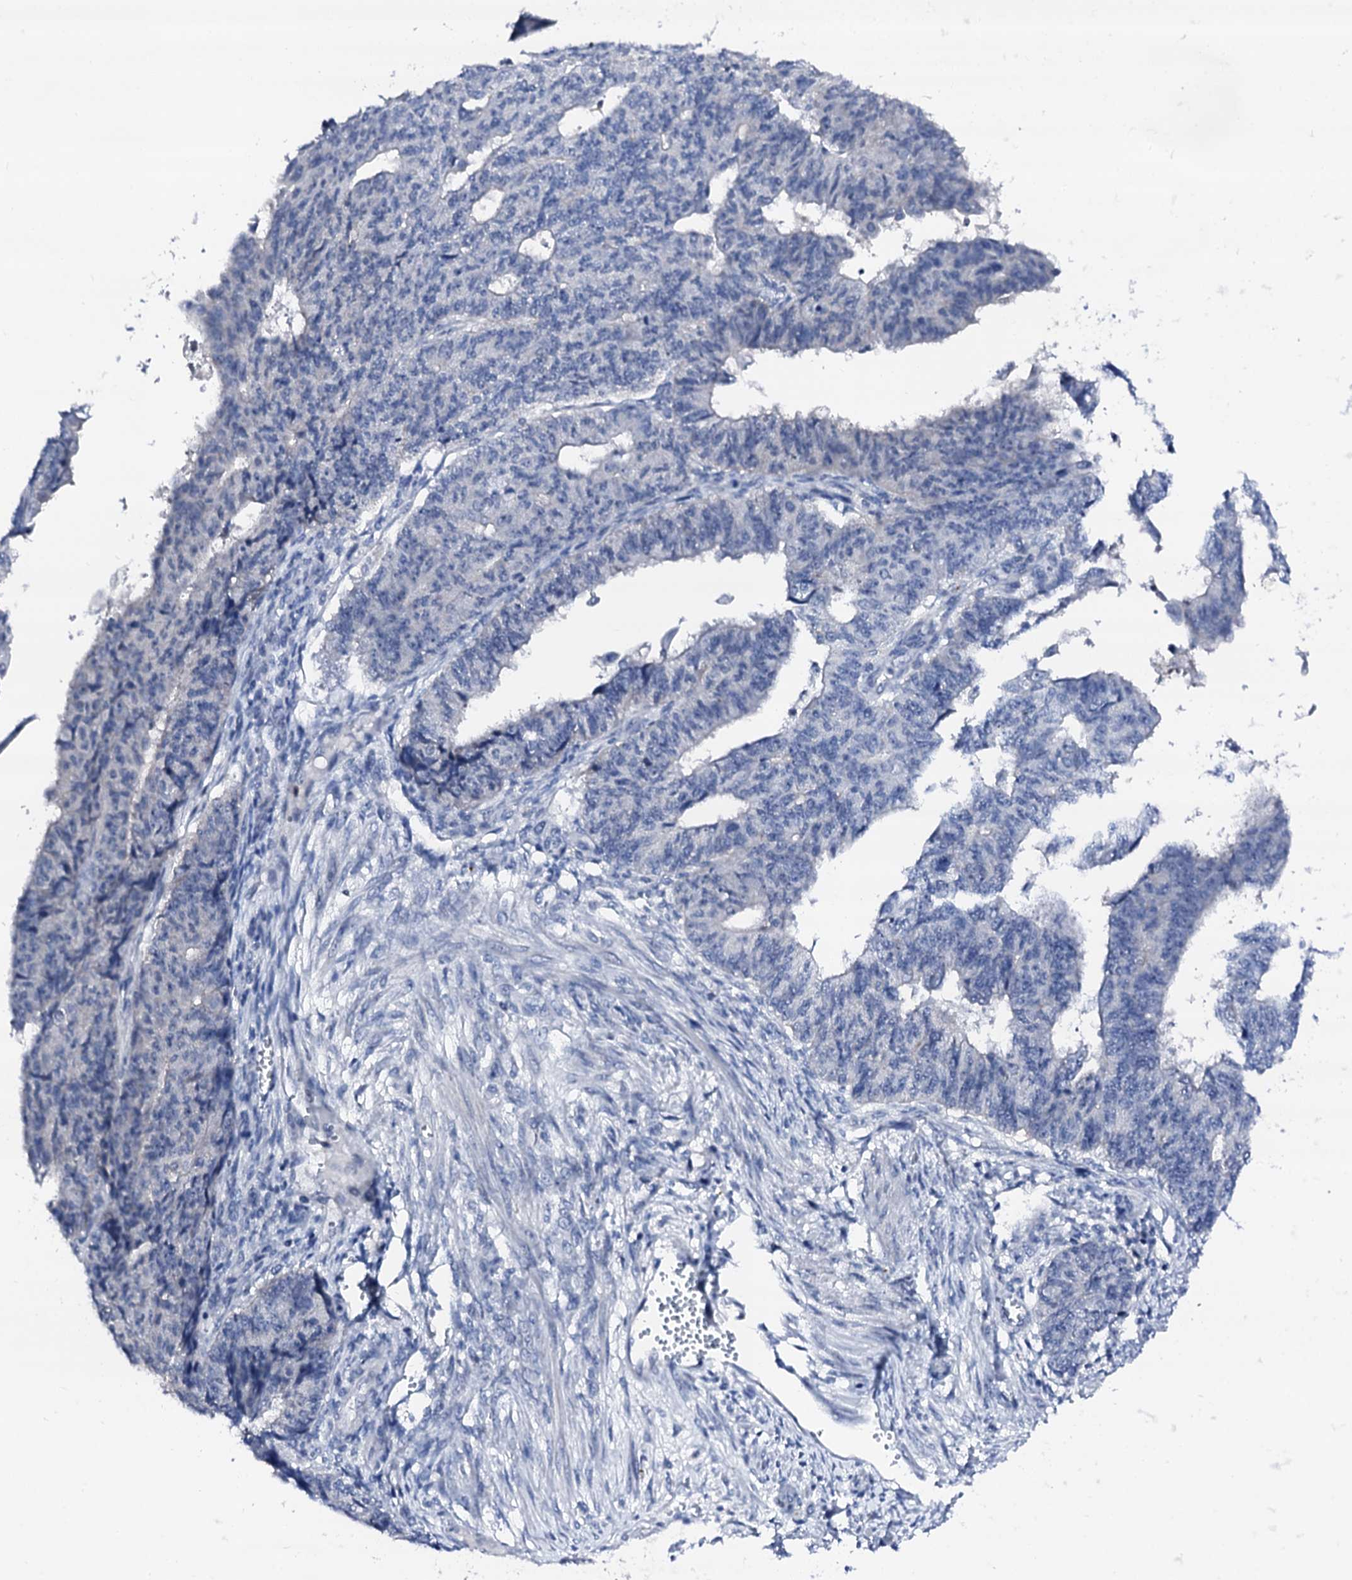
{"staining": {"intensity": "negative", "quantity": "none", "location": "none"}, "tissue": "endometrial cancer", "cell_type": "Tumor cells", "image_type": "cancer", "snomed": [{"axis": "morphology", "description": "Adenocarcinoma, NOS"}, {"axis": "topography", "description": "Endometrium"}], "caption": "Tumor cells are negative for protein expression in human adenocarcinoma (endometrial). (Stains: DAB (3,3'-diaminobenzidine) IHC with hematoxylin counter stain, Microscopy: brightfield microscopy at high magnification).", "gene": "TRAFD1", "patient": {"sex": "female", "age": 32}}